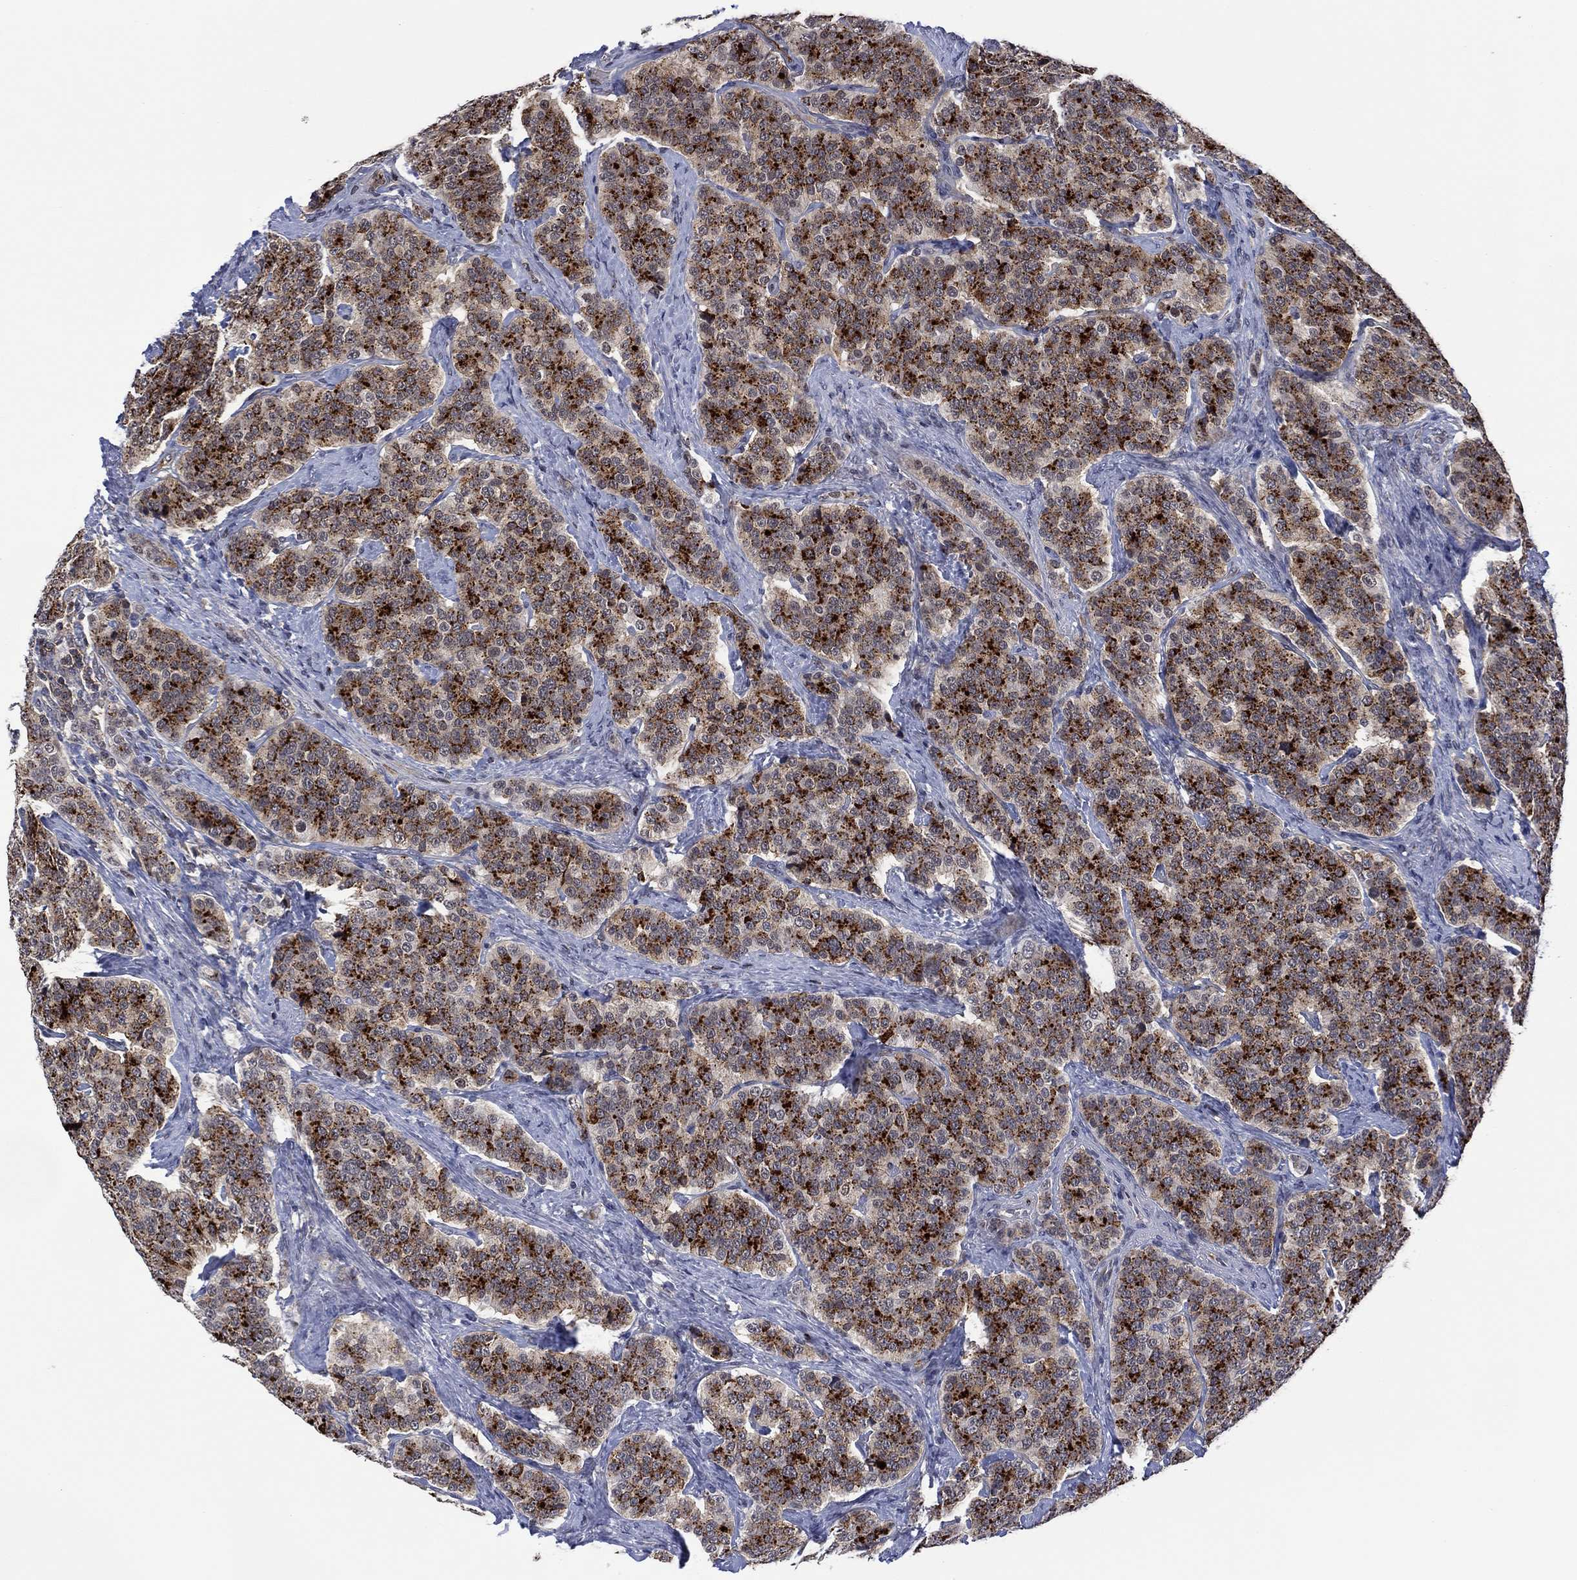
{"staining": {"intensity": "moderate", "quantity": "25%-75%", "location": "cytoplasmic/membranous"}, "tissue": "carcinoid", "cell_type": "Tumor cells", "image_type": "cancer", "snomed": [{"axis": "morphology", "description": "Carcinoid, malignant, NOS"}, {"axis": "topography", "description": "Small intestine"}], "caption": "Brown immunohistochemical staining in human malignant carcinoid shows moderate cytoplasmic/membranous positivity in about 25%-75% of tumor cells. Using DAB (brown) and hematoxylin (blue) stains, captured at high magnification using brightfield microscopy.", "gene": "DPP4", "patient": {"sex": "female", "age": 58}}